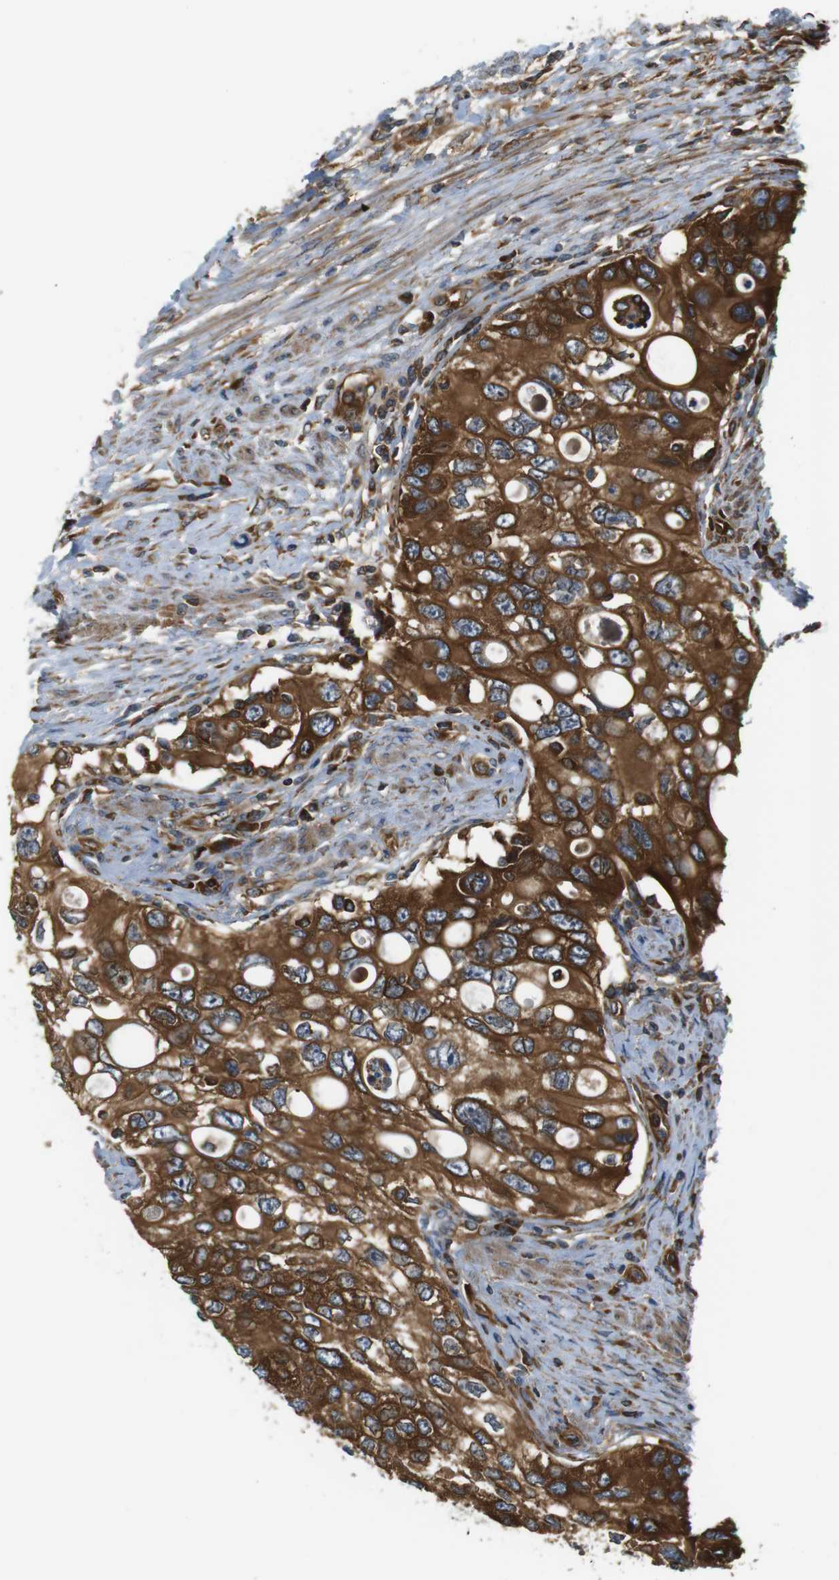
{"staining": {"intensity": "strong", "quantity": ">75%", "location": "cytoplasmic/membranous"}, "tissue": "urothelial cancer", "cell_type": "Tumor cells", "image_type": "cancer", "snomed": [{"axis": "morphology", "description": "Urothelial carcinoma, High grade"}, {"axis": "topography", "description": "Urinary bladder"}], "caption": "High-grade urothelial carcinoma tissue exhibits strong cytoplasmic/membranous positivity in approximately >75% of tumor cells The staining was performed using DAB to visualize the protein expression in brown, while the nuclei were stained in blue with hematoxylin (Magnification: 20x).", "gene": "TSC1", "patient": {"sex": "female", "age": 56}}